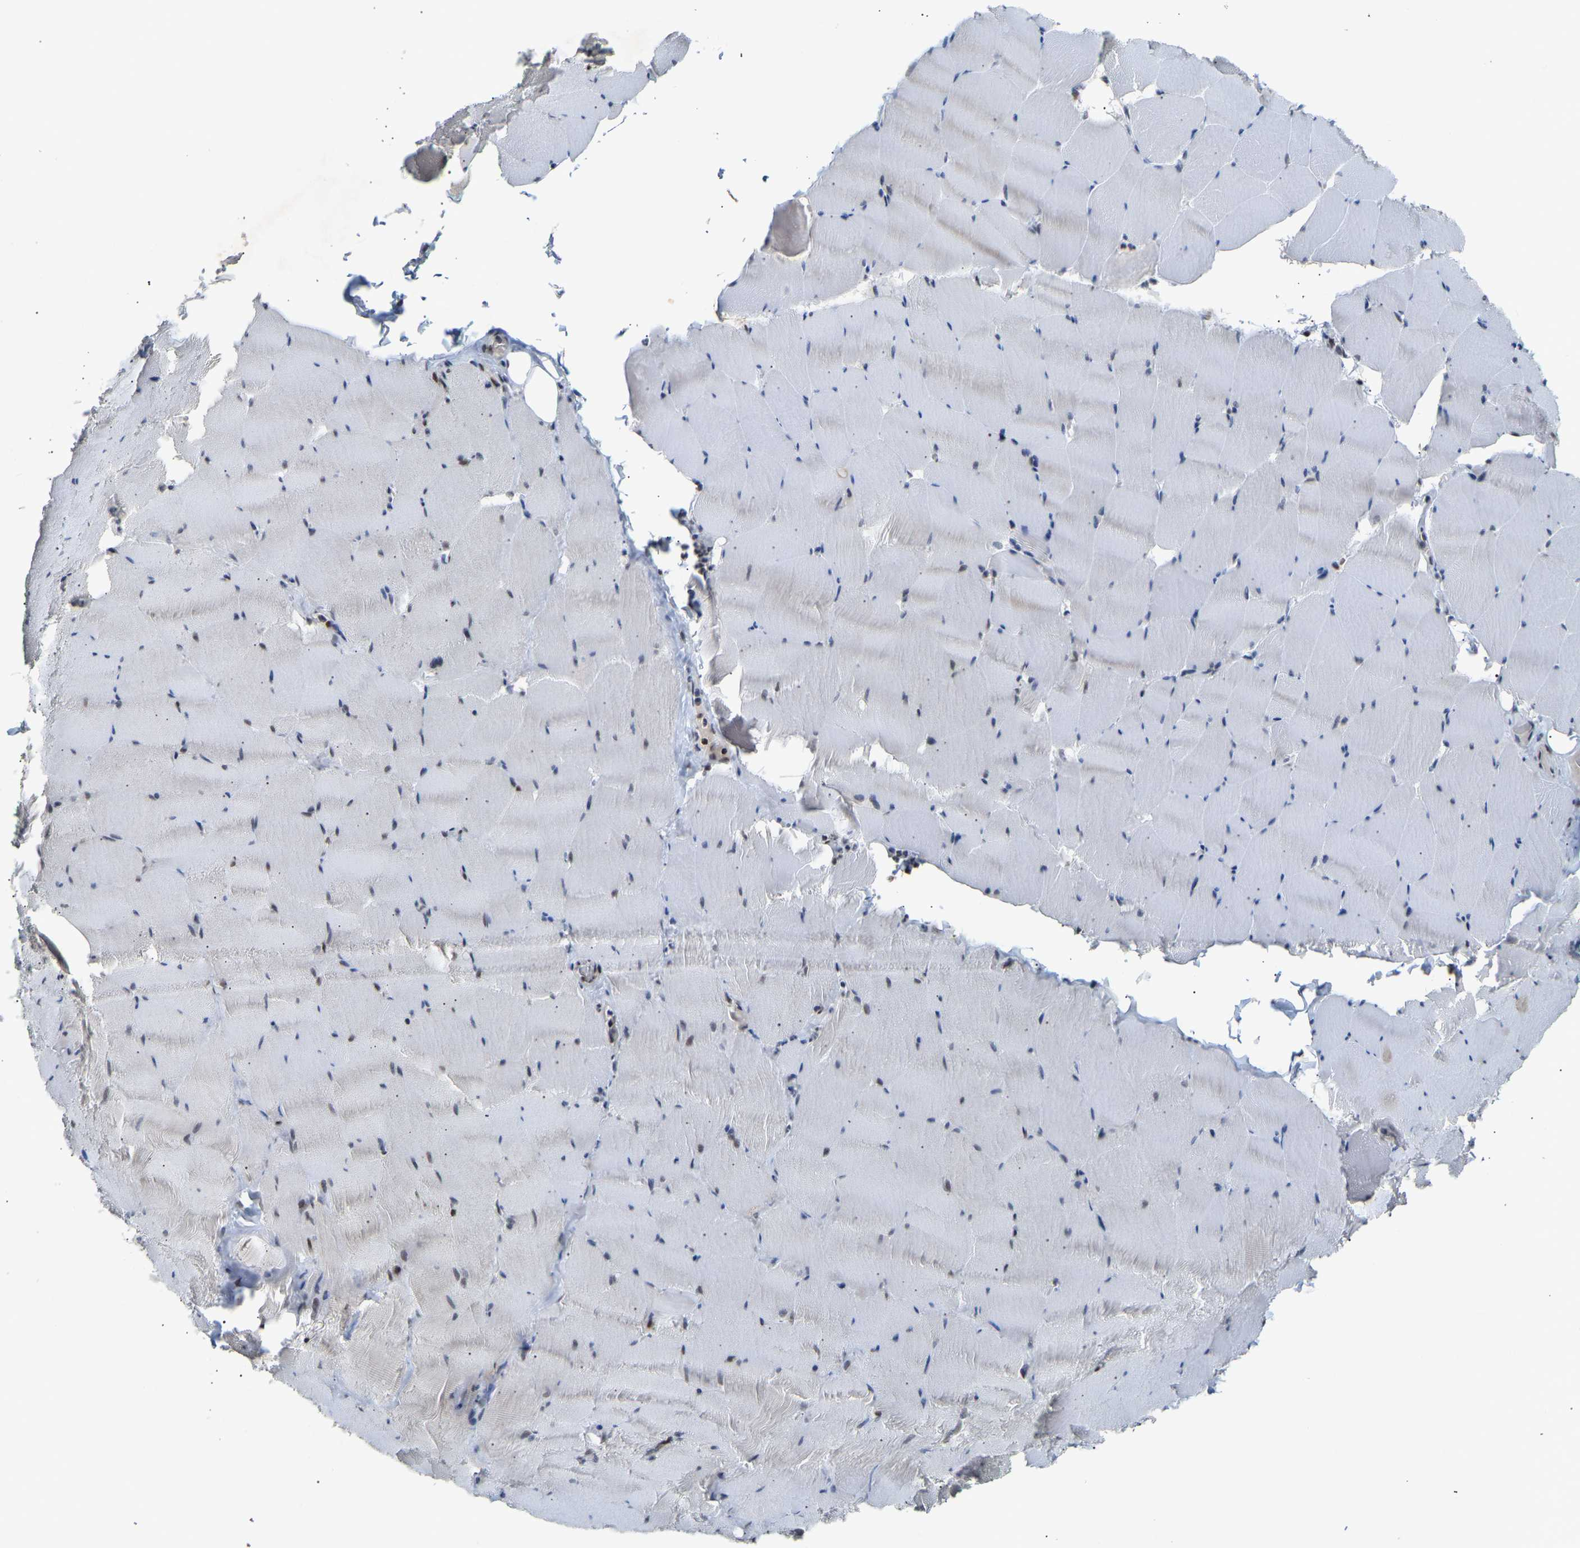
{"staining": {"intensity": "moderate", "quantity": "<25%", "location": "nuclear"}, "tissue": "skeletal muscle", "cell_type": "Myocytes", "image_type": "normal", "snomed": [{"axis": "morphology", "description": "Normal tissue, NOS"}, {"axis": "topography", "description": "Skeletal muscle"}], "caption": "High-power microscopy captured an immunohistochemistry micrograph of normal skeletal muscle, revealing moderate nuclear positivity in approximately <25% of myocytes. Immunohistochemistry (ihc) stains the protein of interest in brown and the nuclei are stained blue.", "gene": "NELFB", "patient": {"sex": "male", "age": 62}}